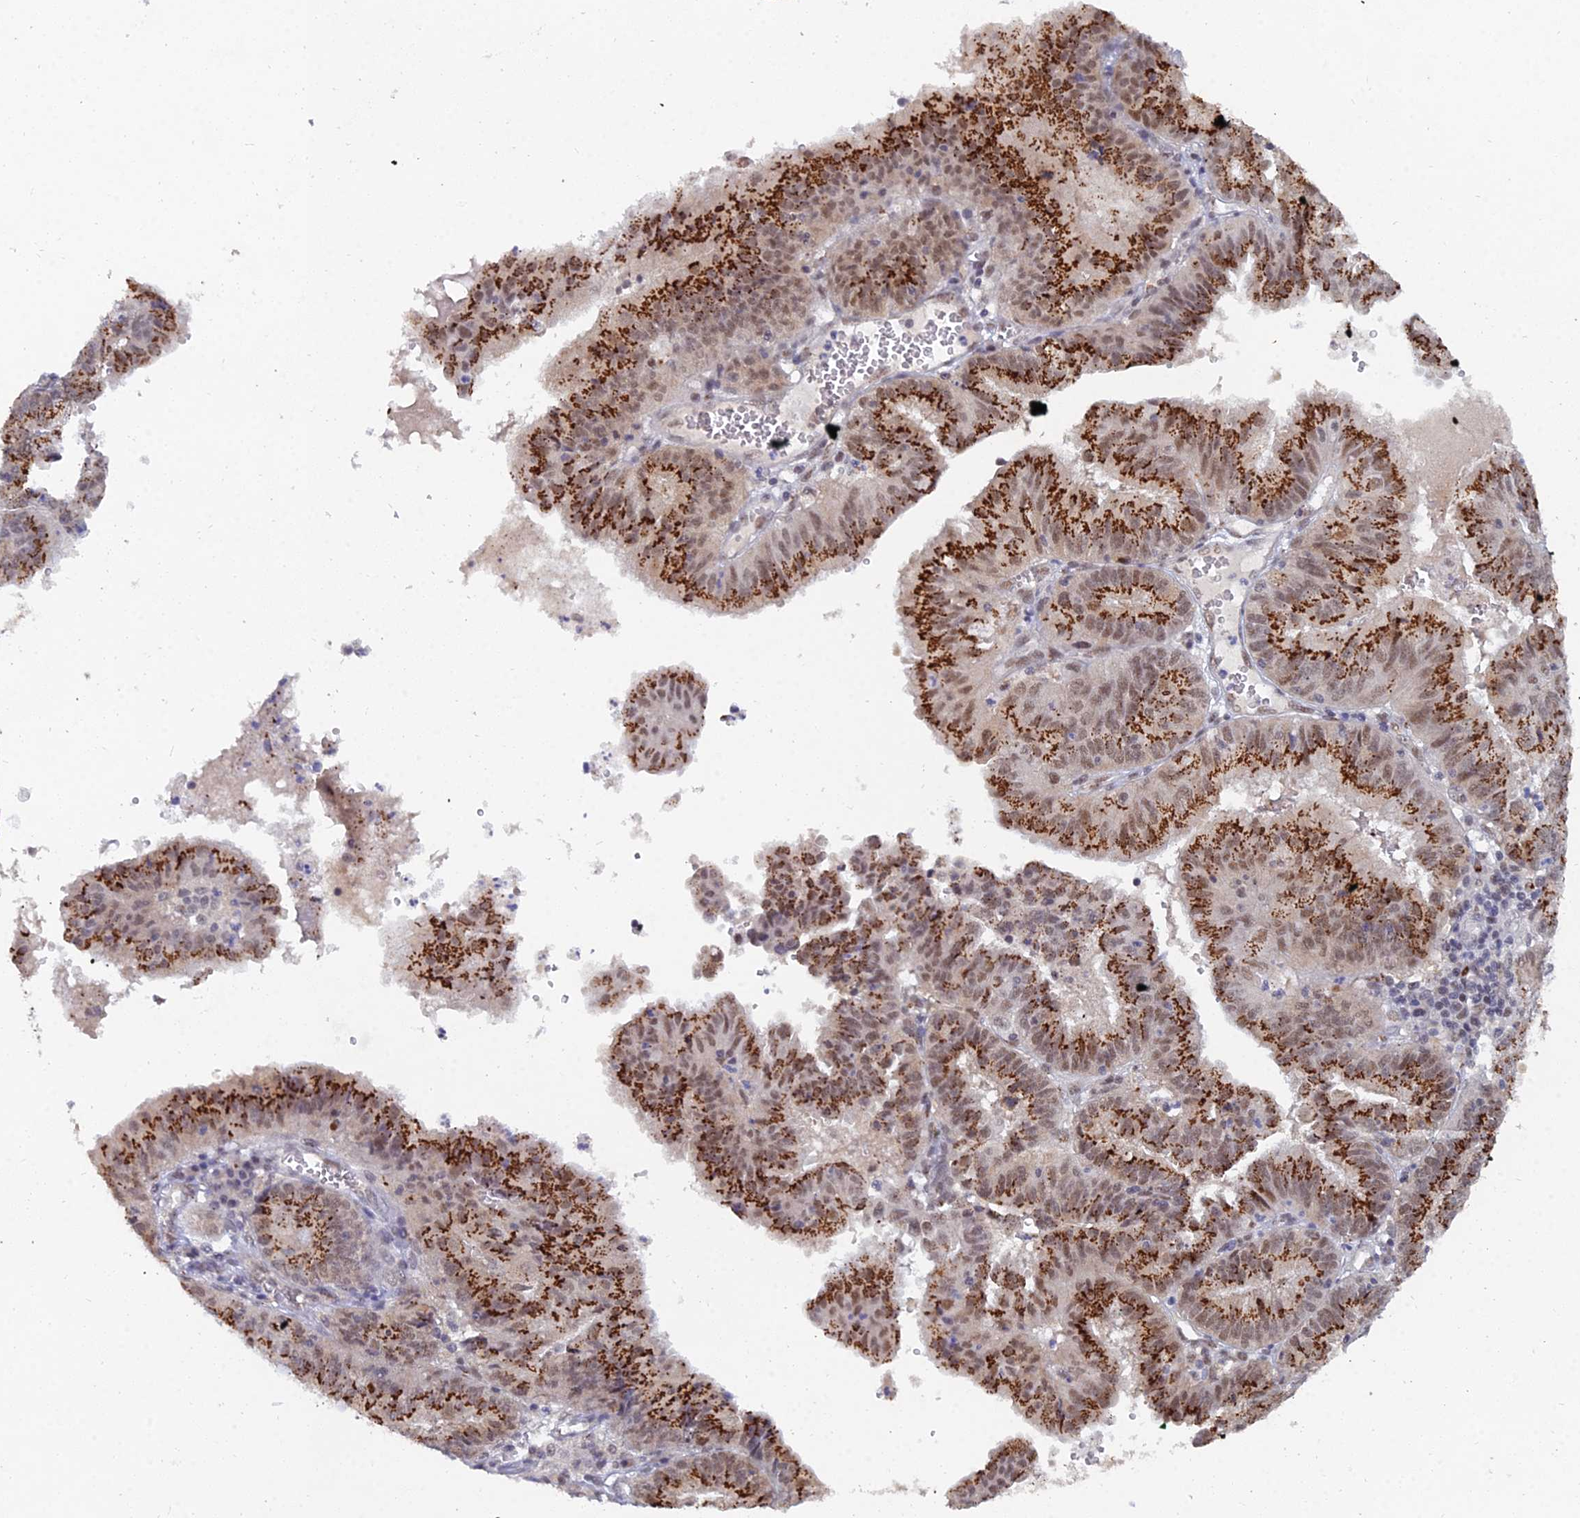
{"staining": {"intensity": "strong", "quantity": ">75%", "location": "cytoplasmic/membranous,nuclear"}, "tissue": "endometrial cancer", "cell_type": "Tumor cells", "image_type": "cancer", "snomed": [{"axis": "morphology", "description": "Adenocarcinoma, NOS"}, {"axis": "topography", "description": "Endometrium"}], "caption": "There is high levels of strong cytoplasmic/membranous and nuclear expression in tumor cells of endometrial adenocarcinoma, as demonstrated by immunohistochemical staining (brown color).", "gene": "THOC3", "patient": {"sex": "female", "age": 56}}